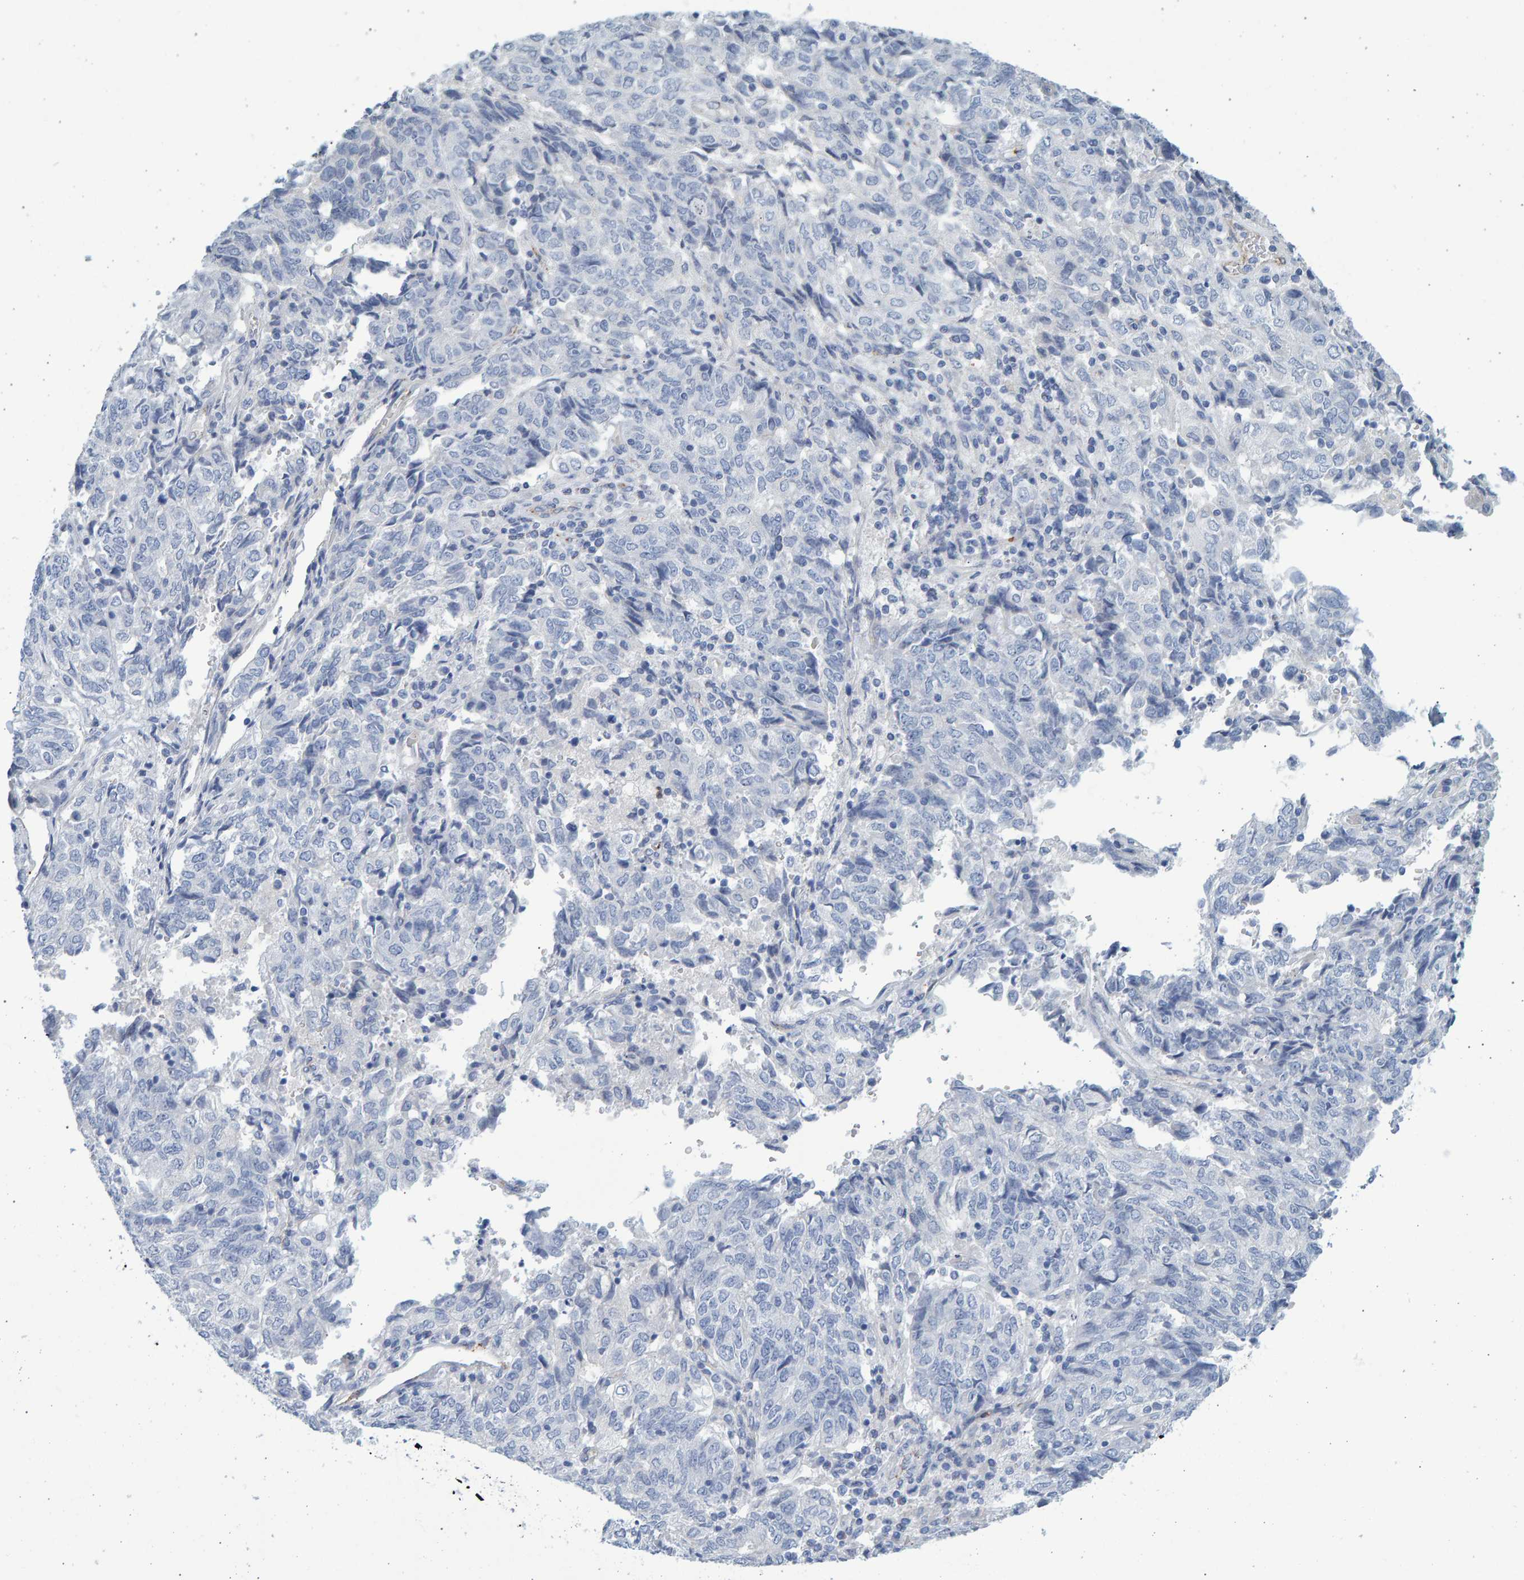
{"staining": {"intensity": "negative", "quantity": "none", "location": "none"}, "tissue": "endometrial cancer", "cell_type": "Tumor cells", "image_type": "cancer", "snomed": [{"axis": "morphology", "description": "Adenocarcinoma, NOS"}, {"axis": "topography", "description": "Endometrium"}], "caption": "Histopathology image shows no protein expression in tumor cells of endometrial cancer tissue.", "gene": "SLC34A3", "patient": {"sex": "female", "age": 80}}